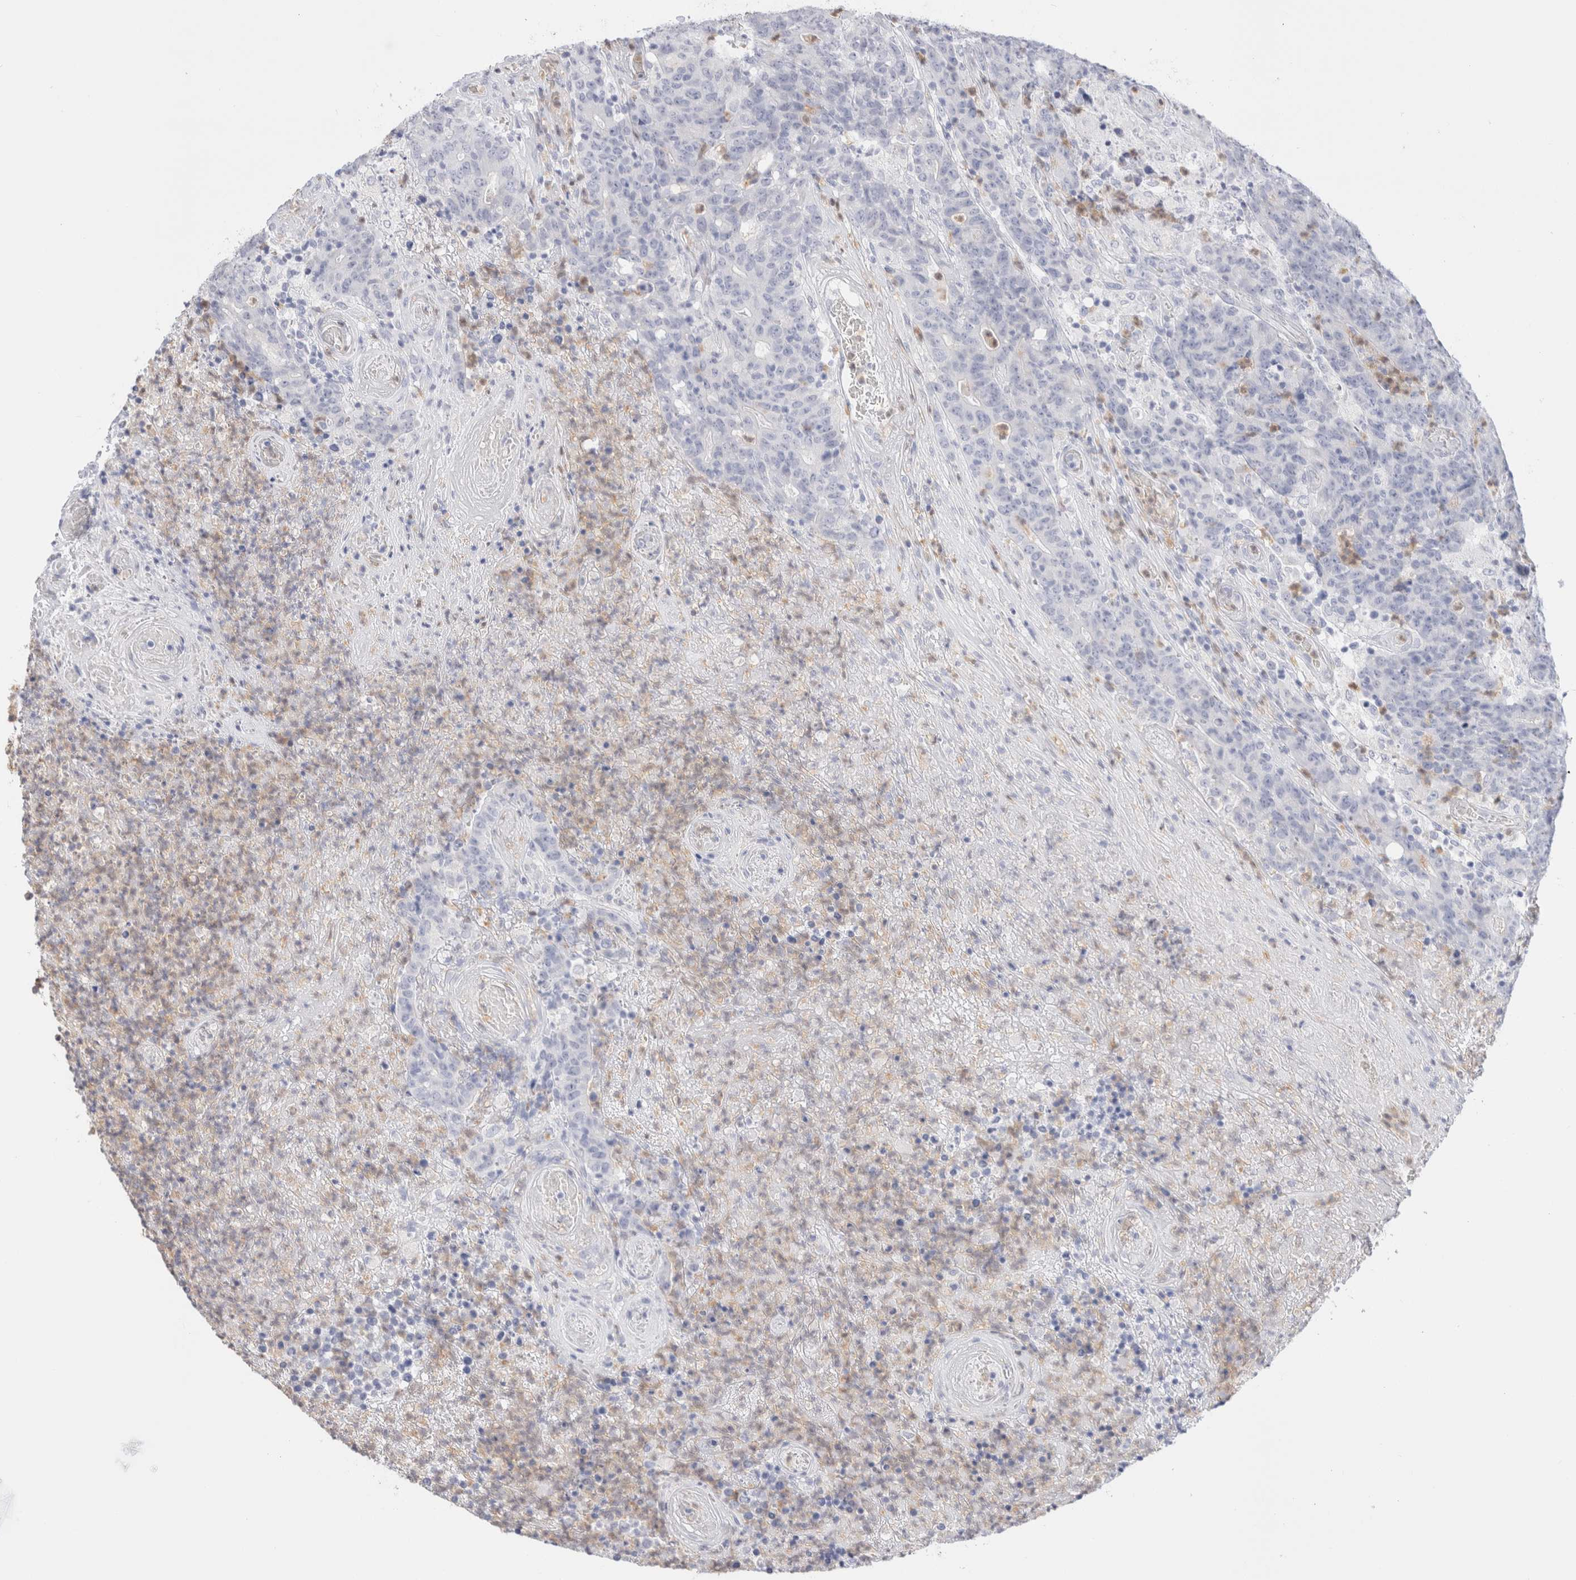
{"staining": {"intensity": "negative", "quantity": "none", "location": "none"}, "tissue": "colorectal cancer", "cell_type": "Tumor cells", "image_type": "cancer", "snomed": [{"axis": "morphology", "description": "Normal tissue, NOS"}, {"axis": "morphology", "description": "Adenocarcinoma, NOS"}, {"axis": "topography", "description": "Colon"}], "caption": "Adenocarcinoma (colorectal) stained for a protein using IHC displays no staining tumor cells.", "gene": "ARG1", "patient": {"sex": "female", "age": 75}}